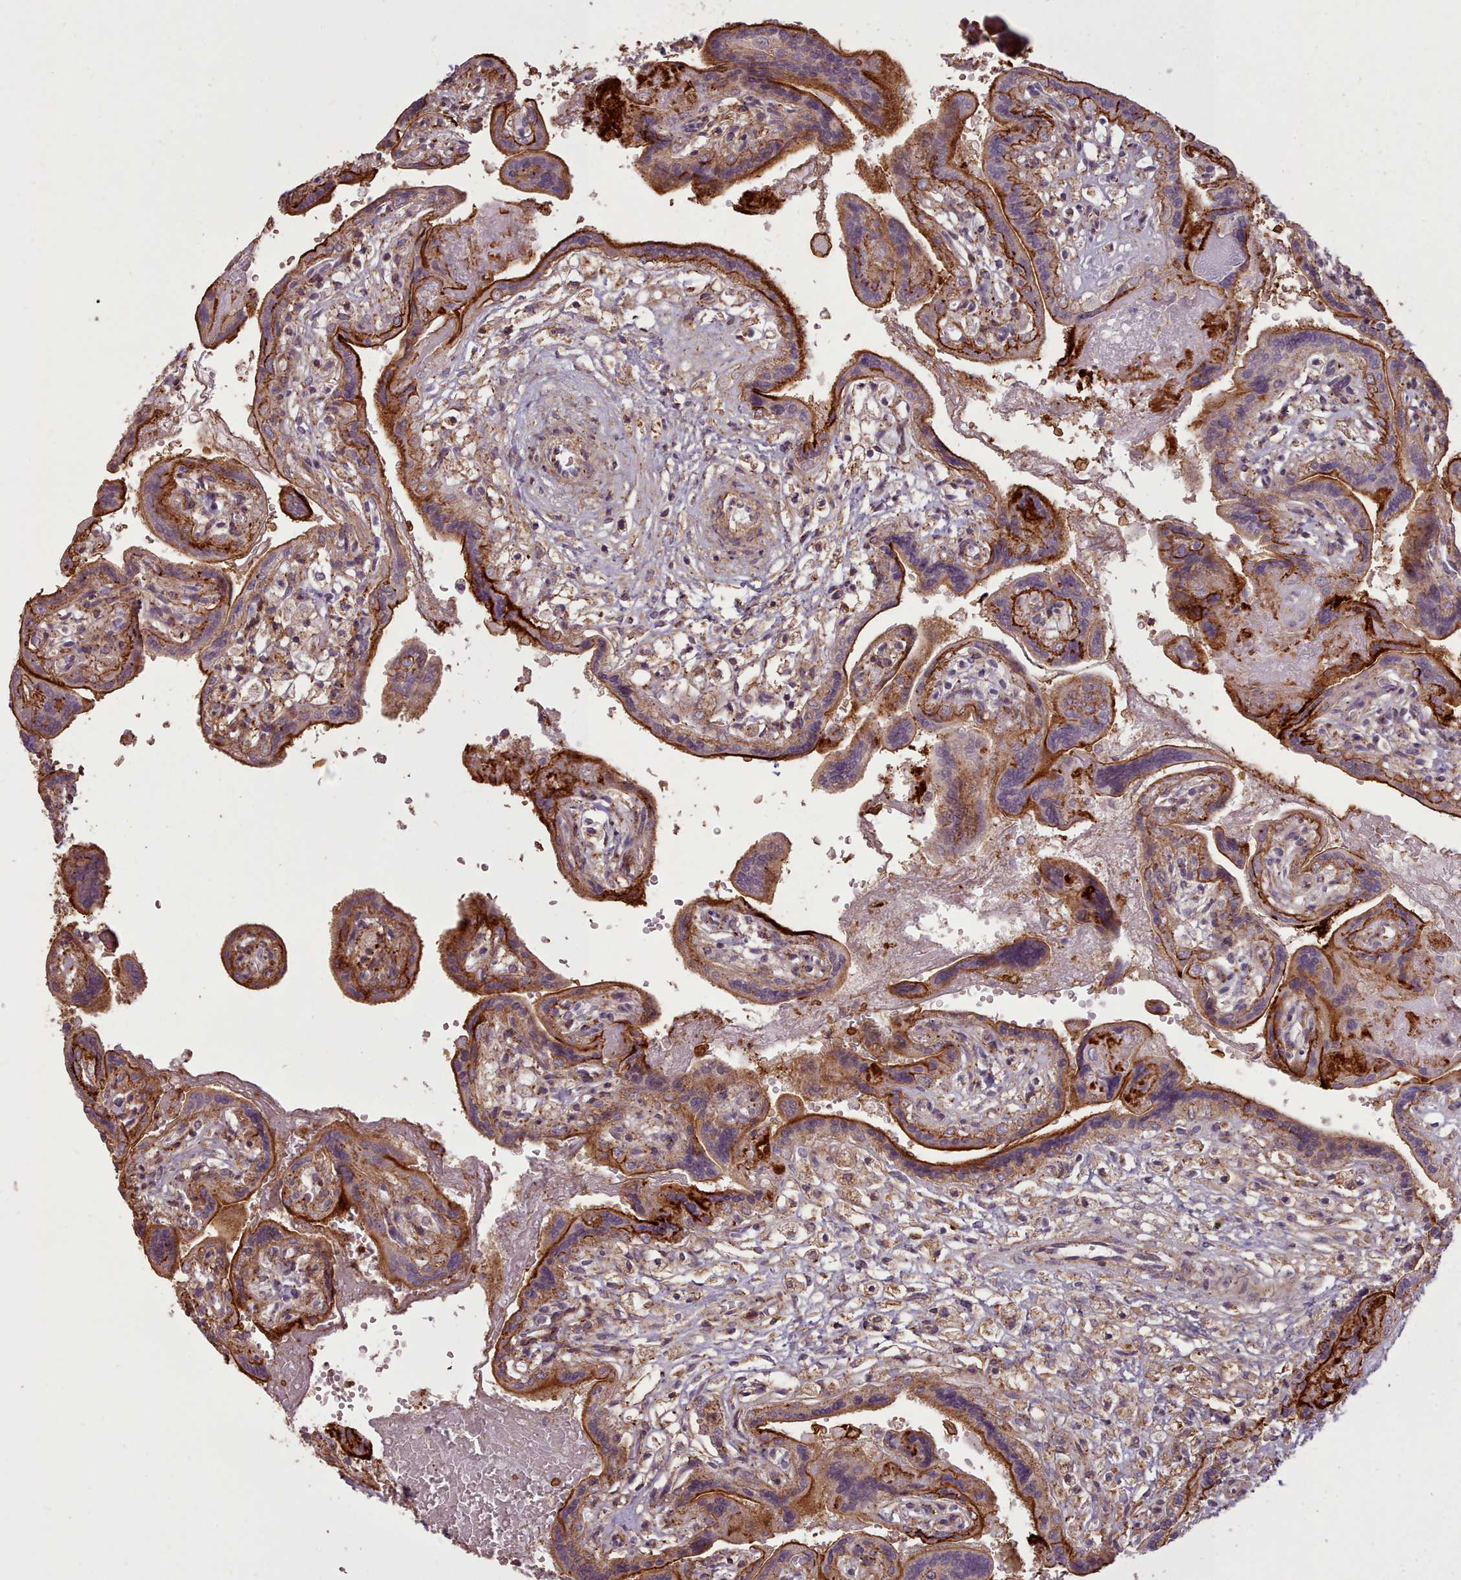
{"staining": {"intensity": "moderate", "quantity": ">75%", "location": "cytoplasmic/membranous,nuclear"}, "tissue": "placenta", "cell_type": "Decidual cells", "image_type": "normal", "snomed": [{"axis": "morphology", "description": "Normal tissue, NOS"}, {"axis": "topography", "description": "Placenta"}], "caption": "Immunohistochemical staining of normal human placenta exhibits >75% levels of moderate cytoplasmic/membranous,nuclear protein positivity in approximately >75% of decidual cells. The staining is performed using DAB (3,3'-diaminobenzidine) brown chromogen to label protein expression. The nuclei are counter-stained blue using hematoxylin.", "gene": "ZMYM4", "patient": {"sex": "female", "age": 37}}